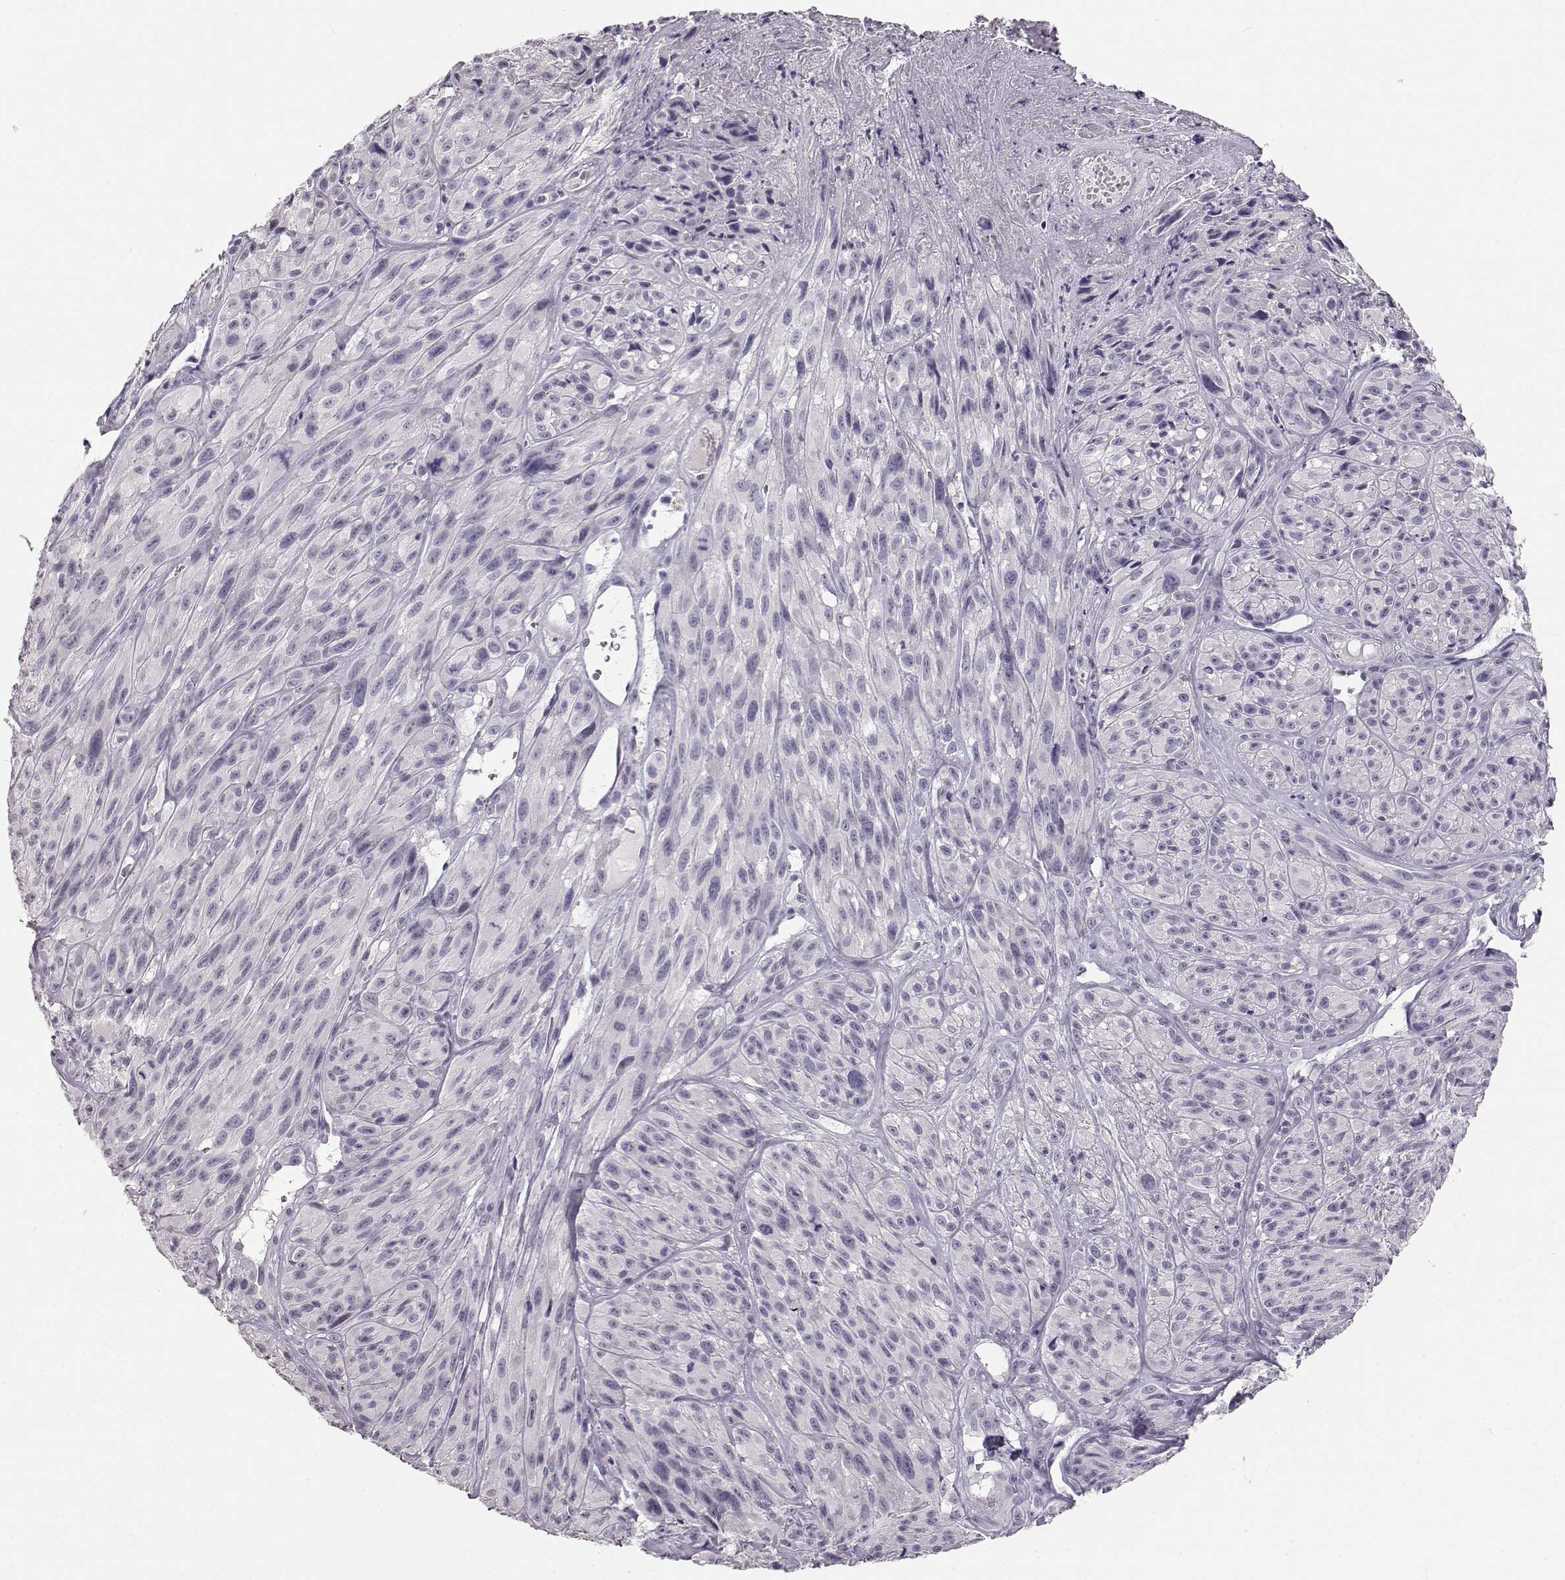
{"staining": {"intensity": "negative", "quantity": "none", "location": "none"}, "tissue": "melanoma", "cell_type": "Tumor cells", "image_type": "cancer", "snomed": [{"axis": "morphology", "description": "Malignant melanoma, NOS"}, {"axis": "topography", "description": "Skin"}], "caption": "Protein analysis of malignant melanoma displays no significant staining in tumor cells.", "gene": "TKTL1", "patient": {"sex": "male", "age": 51}}